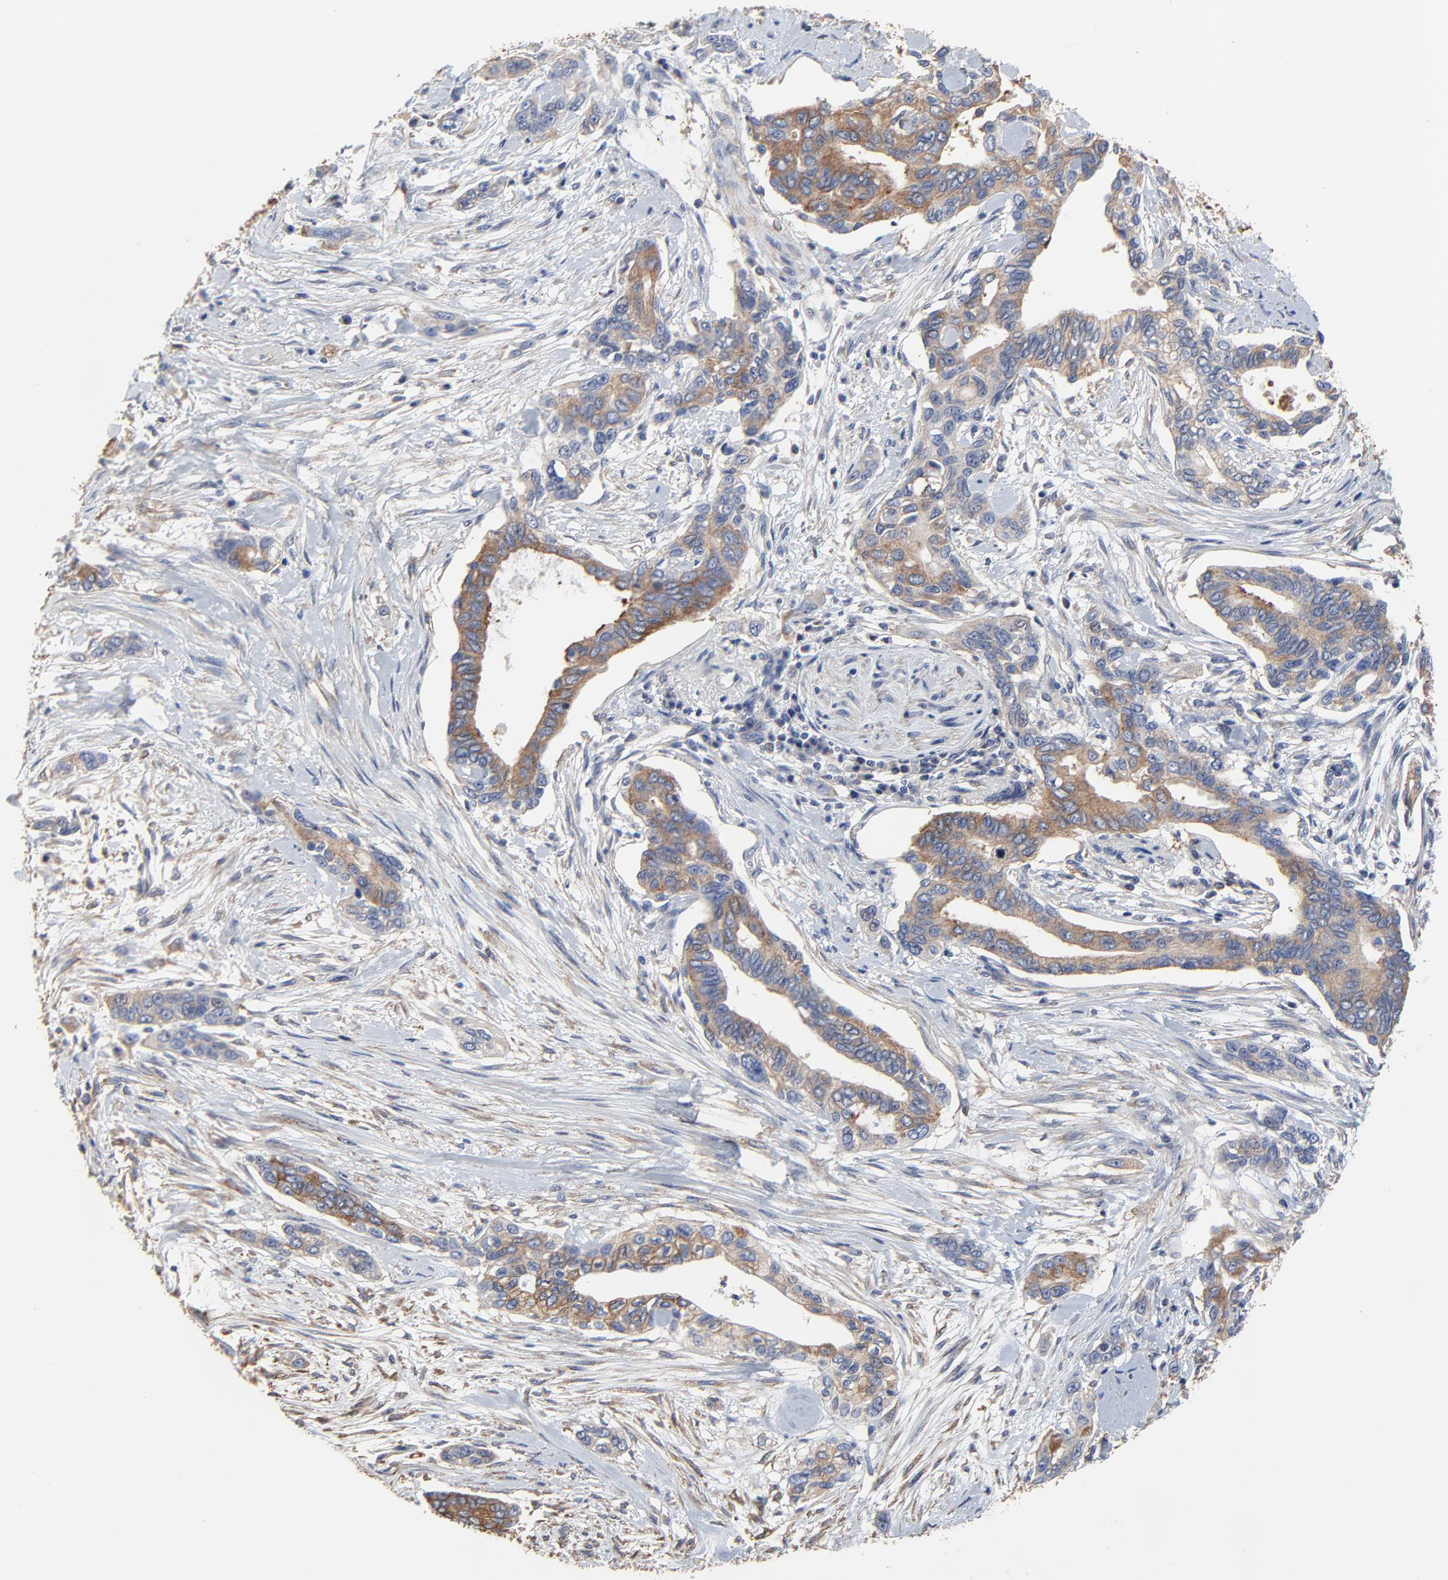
{"staining": {"intensity": "moderate", "quantity": ">75%", "location": "cytoplasmic/membranous"}, "tissue": "pancreatic cancer", "cell_type": "Tumor cells", "image_type": "cancer", "snomed": [{"axis": "morphology", "description": "Adenocarcinoma, NOS"}, {"axis": "topography", "description": "Pancreas"}], "caption": "Immunohistochemical staining of human adenocarcinoma (pancreatic) displays medium levels of moderate cytoplasmic/membranous protein positivity in about >75% of tumor cells.", "gene": "NXF3", "patient": {"sex": "female", "age": 60}}